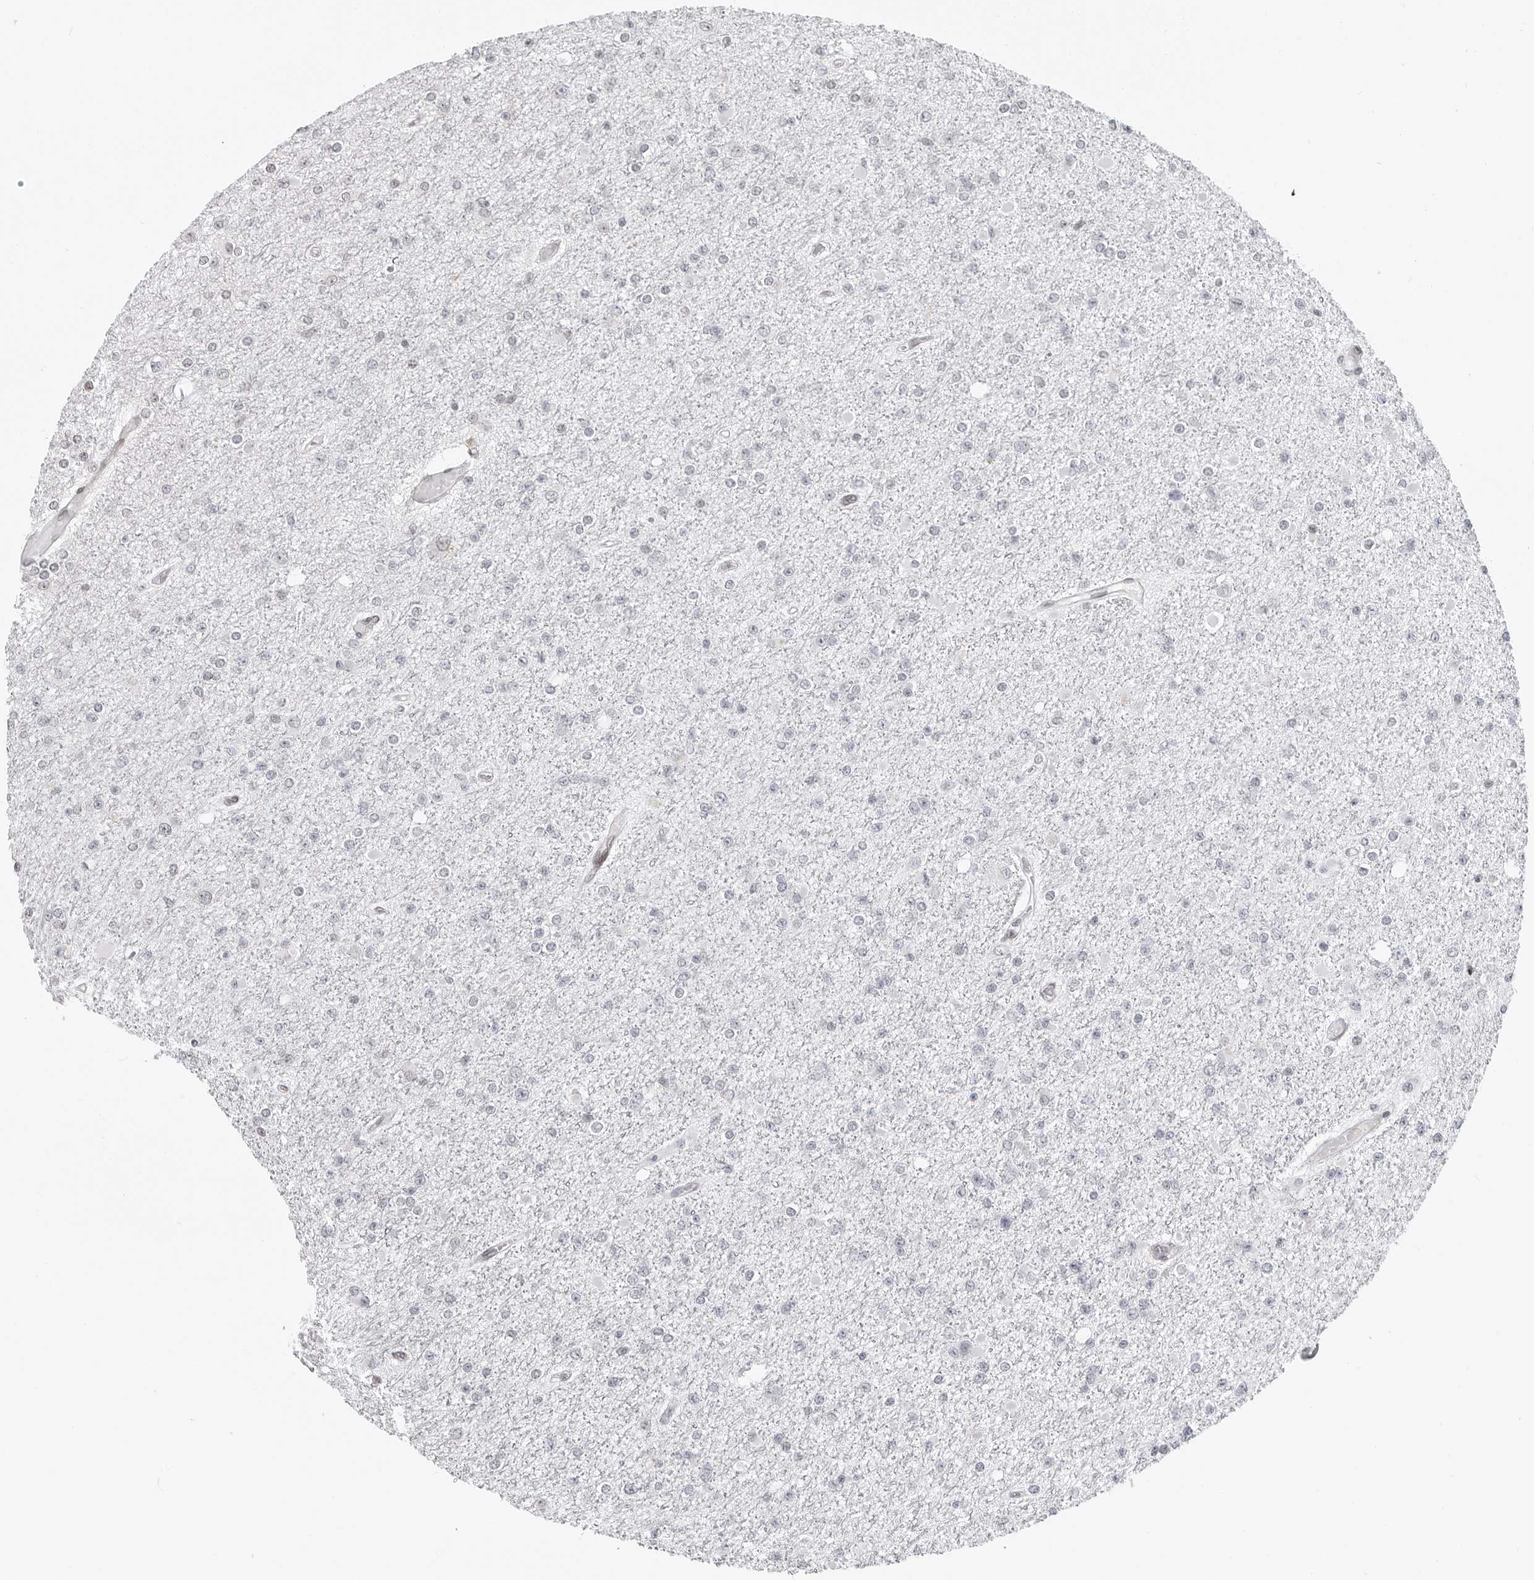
{"staining": {"intensity": "negative", "quantity": "none", "location": "none"}, "tissue": "glioma", "cell_type": "Tumor cells", "image_type": "cancer", "snomed": [{"axis": "morphology", "description": "Glioma, malignant, Low grade"}, {"axis": "topography", "description": "Brain"}], "caption": "Protein analysis of glioma demonstrates no significant expression in tumor cells. (IHC, brightfield microscopy, high magnification).", "gene": "C8orf33", "patient": {"sex": "female", "age": 22}}